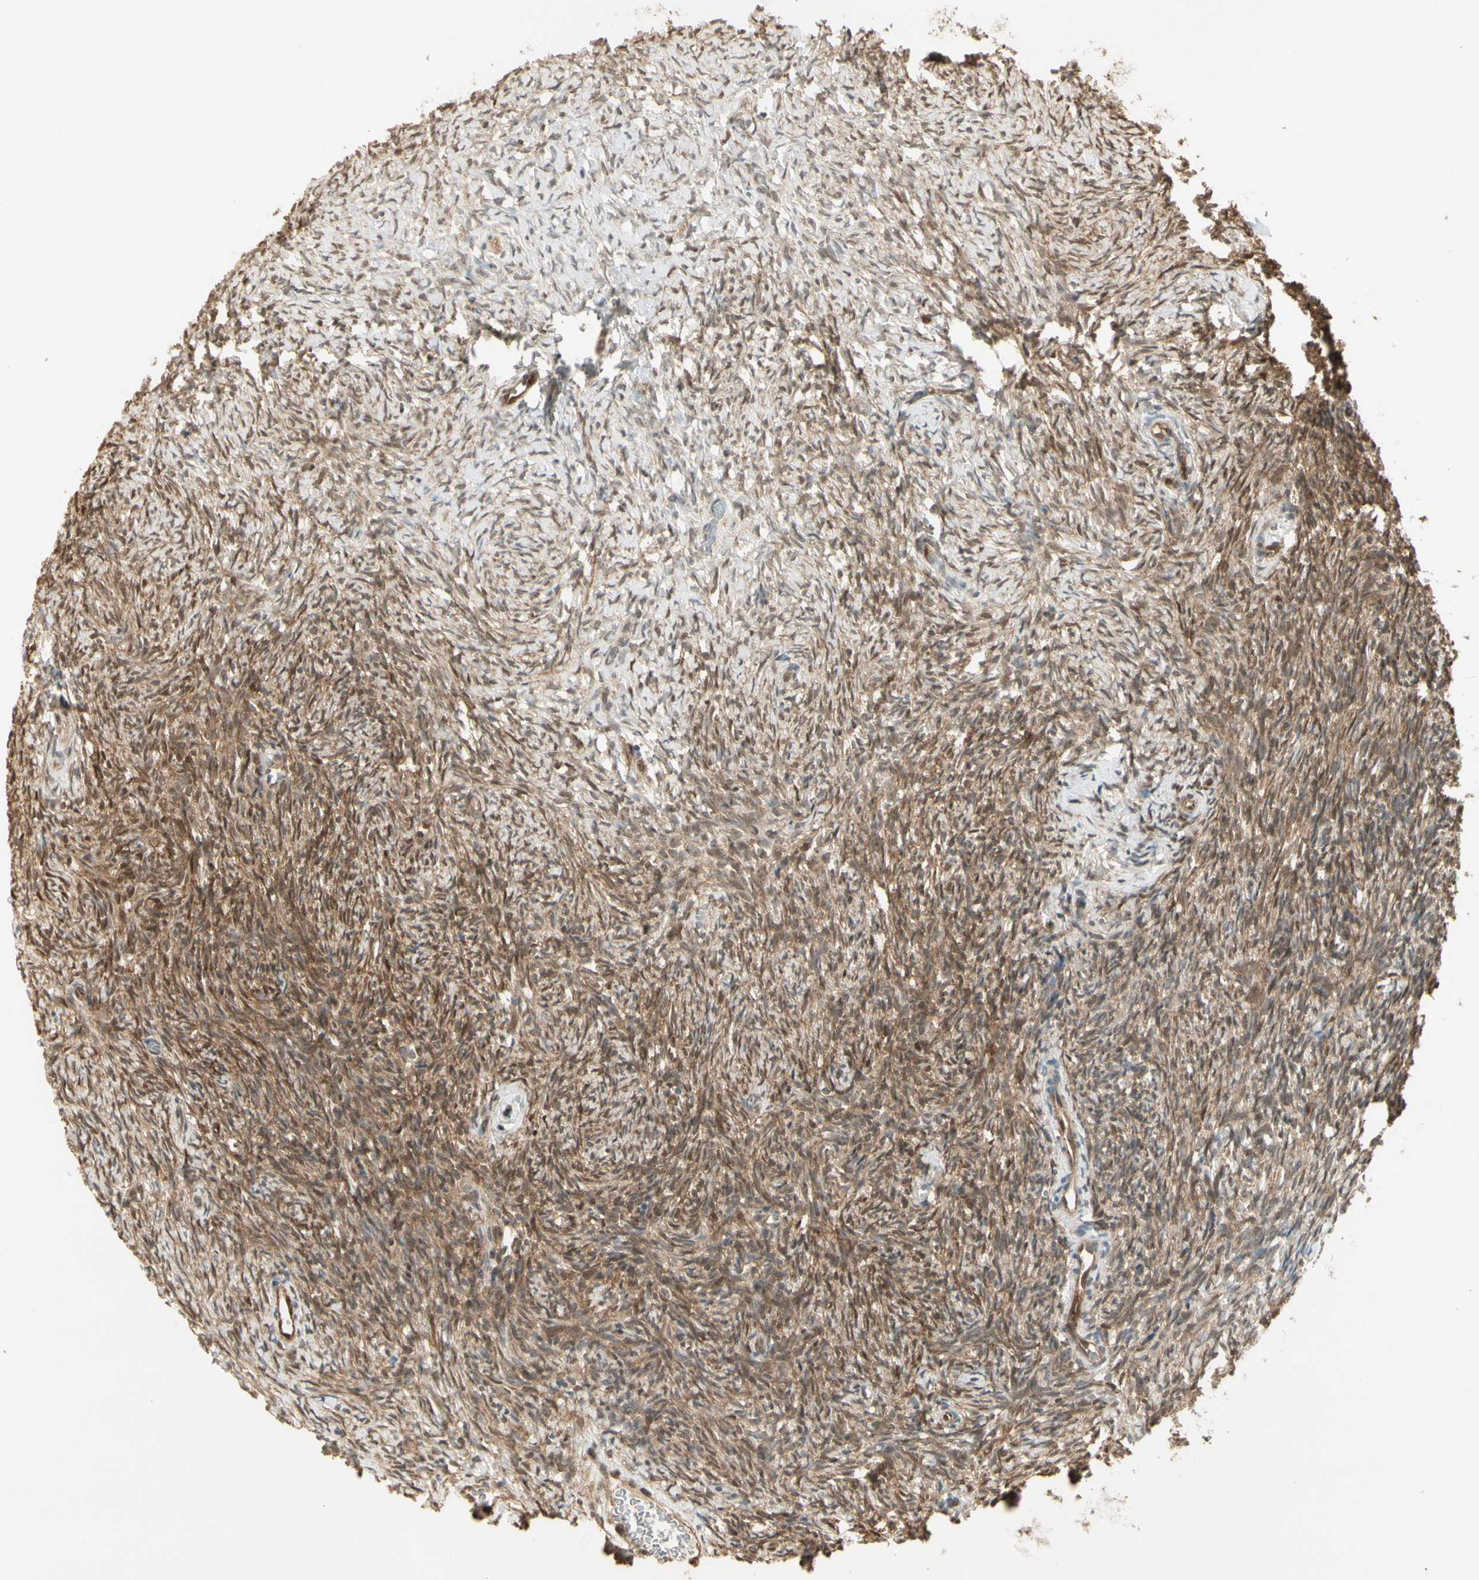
{"staining": {"intensity": "moderate", "quantity": ">75%", "location": "cytoplasmic/membranous,nuclear"}, "tissue": "ovary", "cell_type": "Ovarian stroma cells", "image_type": "normal", "snomed": [{"axis": "morphology", "description": "Normal tissue, NOS"}, {"axis": "topography", "description": "Ovary"}], "caption": "A brown stain labels moderate cytoplasmic/membranous,nuclear positivity of a protein in ovarian stroma cells of normal human ovary. (Stains: DAB in brown, nuclei in blue, Microscopy: brightfield microscopy at high magnification).", "gene": "SERPINB6", "patient": {"sex": "female", "age": 35}}